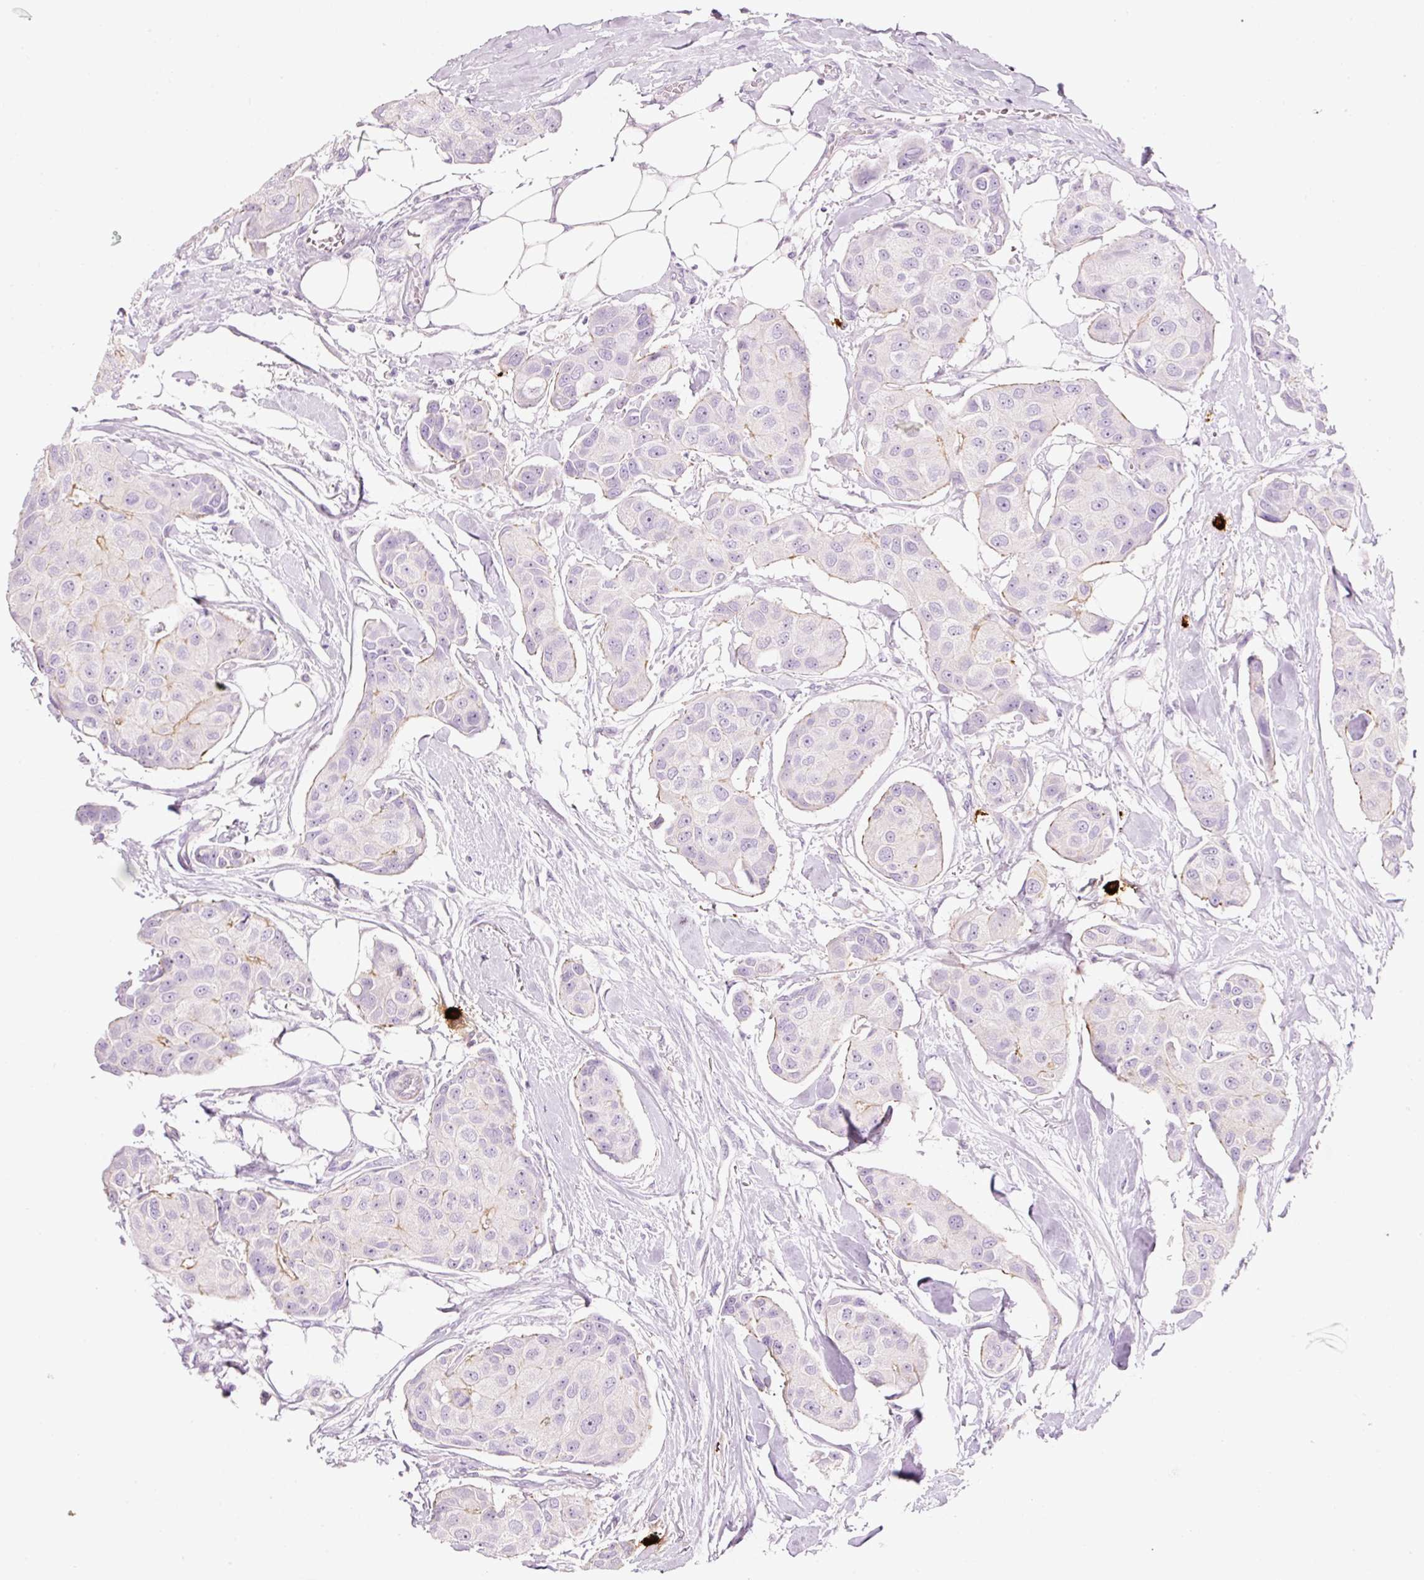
{"staining": {"intensity": "negative", "quantity": "none", "location": "none"}, "tissue": "breast cancer", "cell_type": "Tumor cells", "image_type": "cancer", "snomed": [{"axis": "morphology", "description": "Duct carcinoma"}, {"axis": "topography", "description": "Breast"}, {"axis": "topography", "description": "Lymph node"}], "caption": "DAB (3,3'-diaminobenzidine) immunohistochemical staining of human breast invasive ductal carcinoma displays no significant expression in tumor cells. Brightfield microscopy of IHC stained with DAB (brown) and hematoxylin (blue), captured at high magnification.", "gene": "CMA1", "patient": {"sex": "female", "age": 80}}